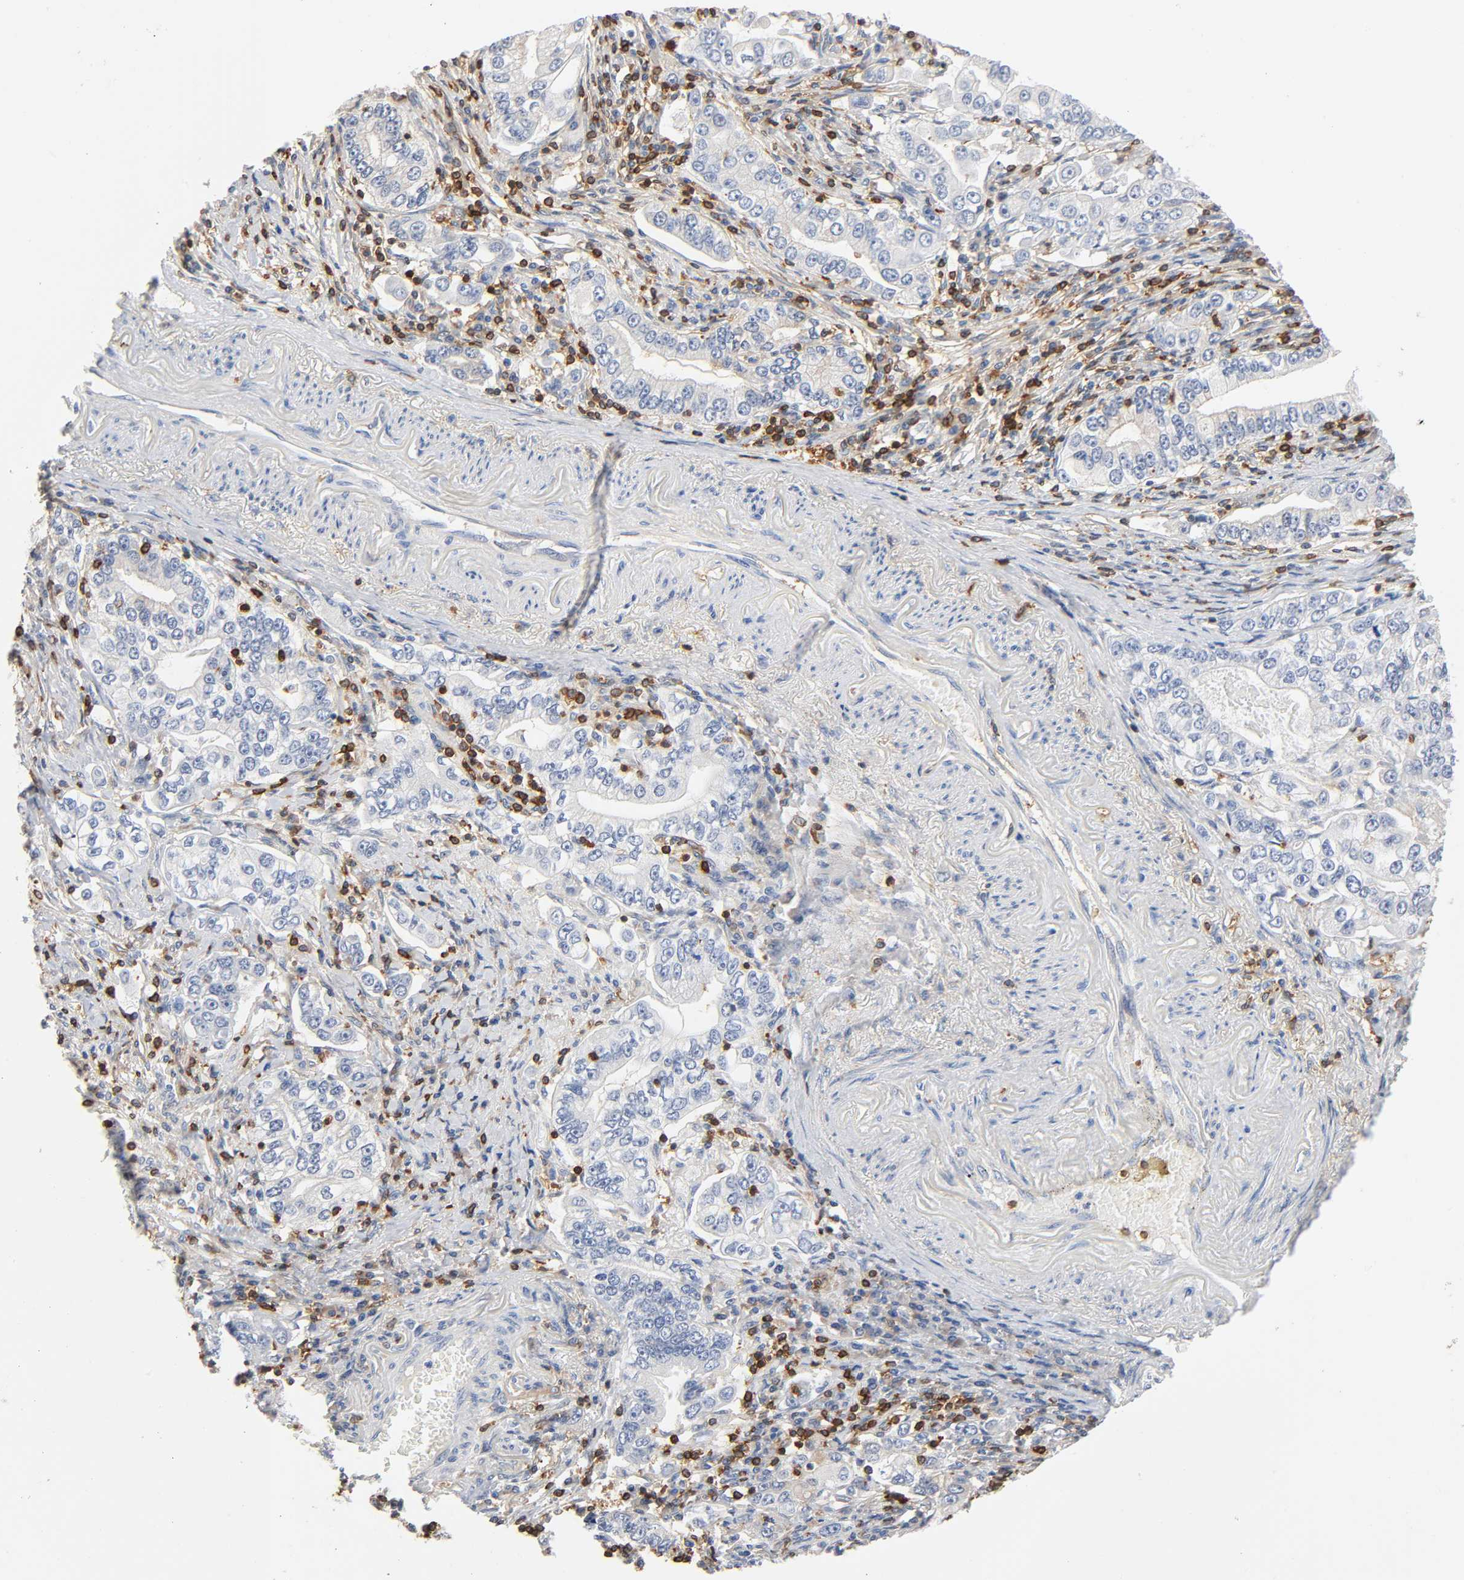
{"staining": {"intensity": "moderate", "quantity": "<25%", "location": "cytoplasmic/membranous"}, "tissue": "stomach cancer", "cell_type": "Tumor cells", "image_type": "cancer", "snomed": [{"axis": "morphology", "description": "Adenocarcinoma, NOS"}, {"axis": "topography", "description": "Stomach, lower"}], "caption": "An image of stomach cancer (adenocarcinoma) stained for a protein displays moderate cytoplasmic/membranous brown staining in tumor cells. Ihc stains the protein of interest in brown and the nuclei are stained blue.", "gene": "BIN1", "patient": {"sex": "female", "age": 72}}